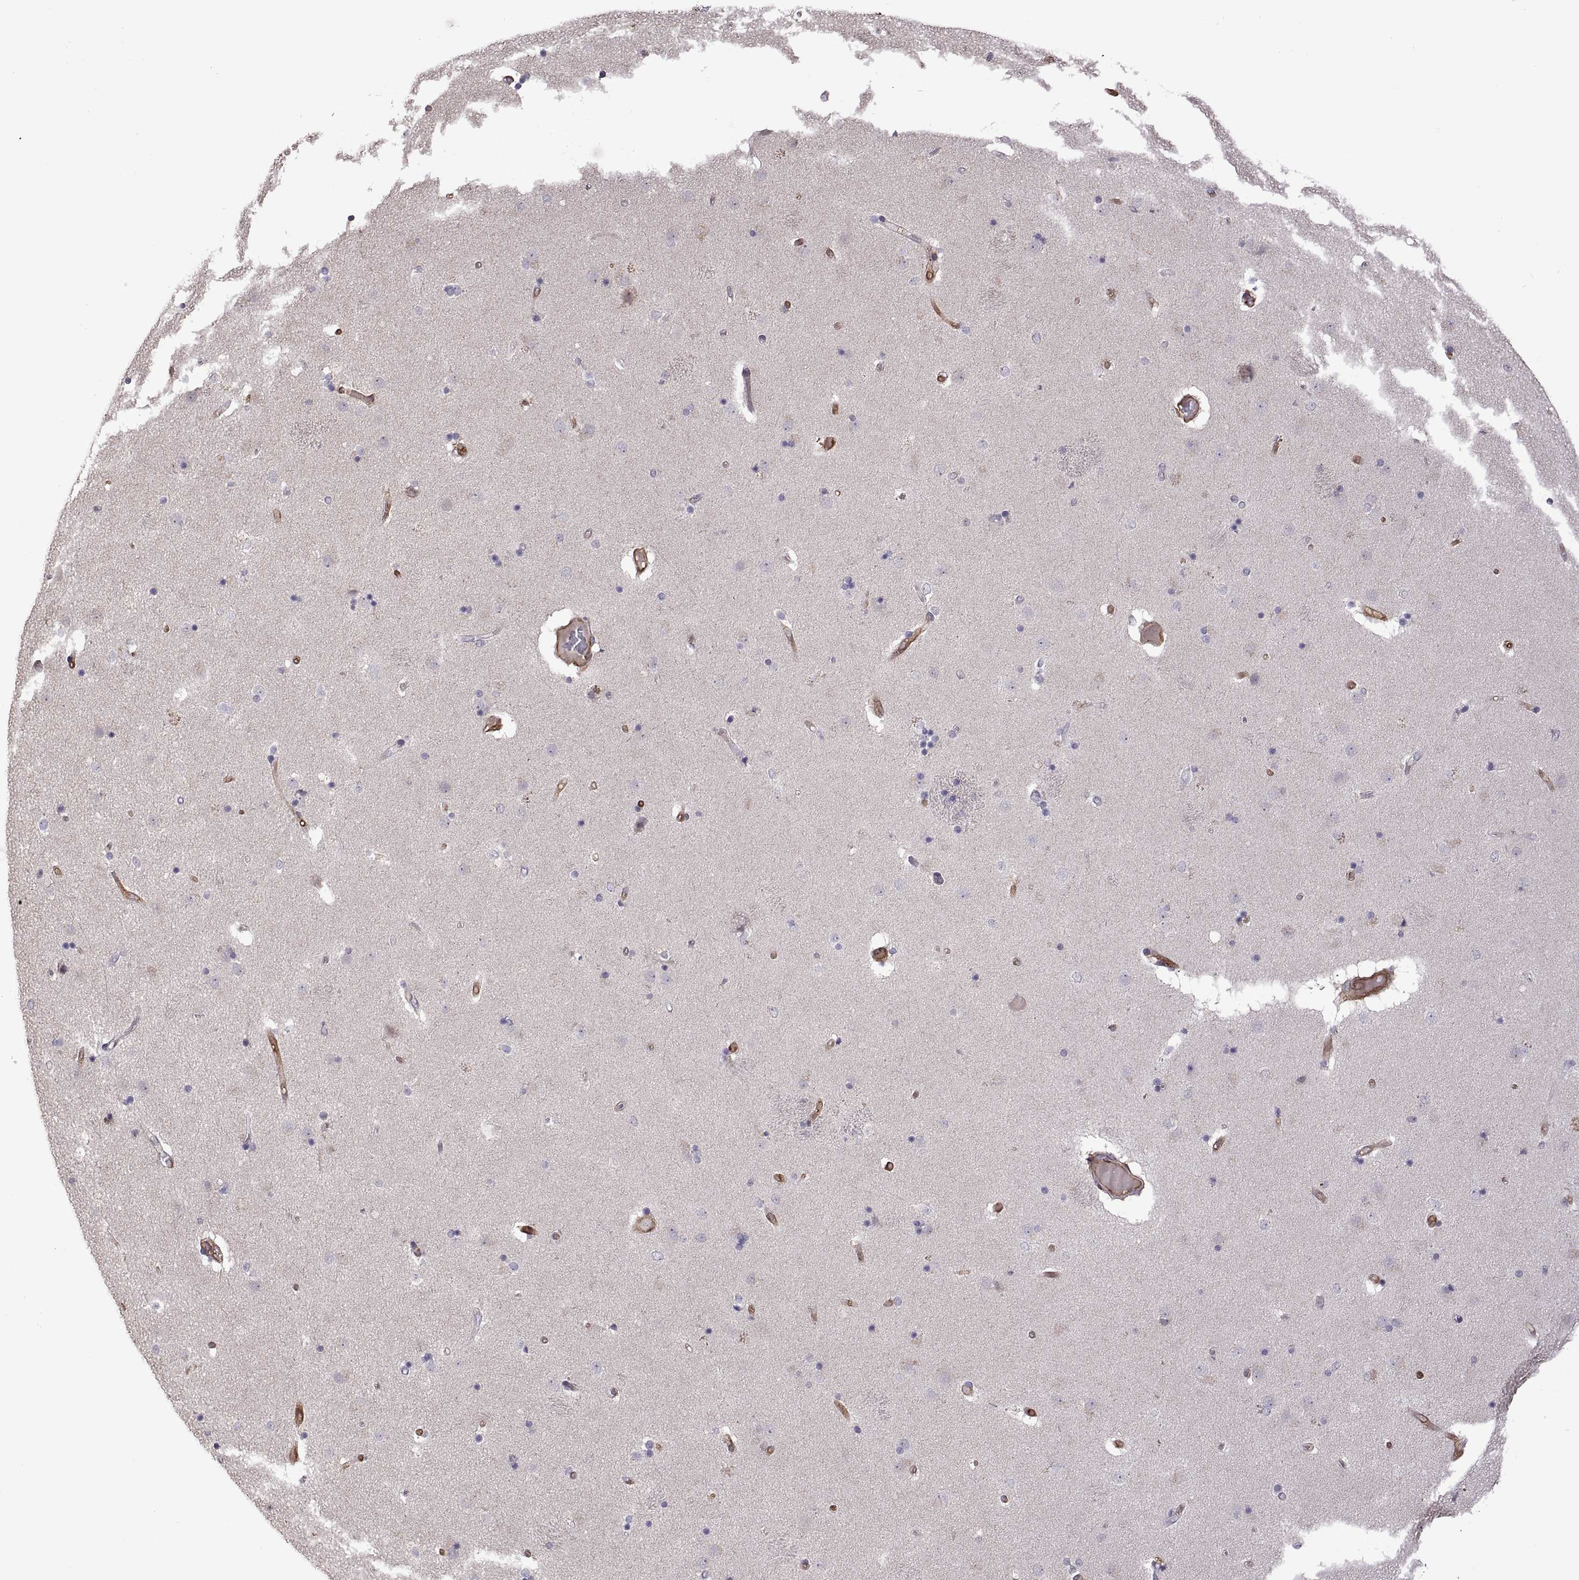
{"staining": {"intensity": "negative", "quantity": "none", "location": "none"}, "tissue": "caudate", "cell_type": "Glial cells", "image_type": "normal", "snomed": [{"axis": "morphology", "description": "Normal tissue, NOS"}, {"axis": "topography", "description": "Lateral ventricle wall"}], "caption": "Caudate was stained to show a protein in brown. There is no significant expression in glial cells. (Brightfield microscopy of DAB immunohistochemistry (IHC) at high magnification).", "gene": "S100A10", "patient": {"sex": "female", "age": 71}}